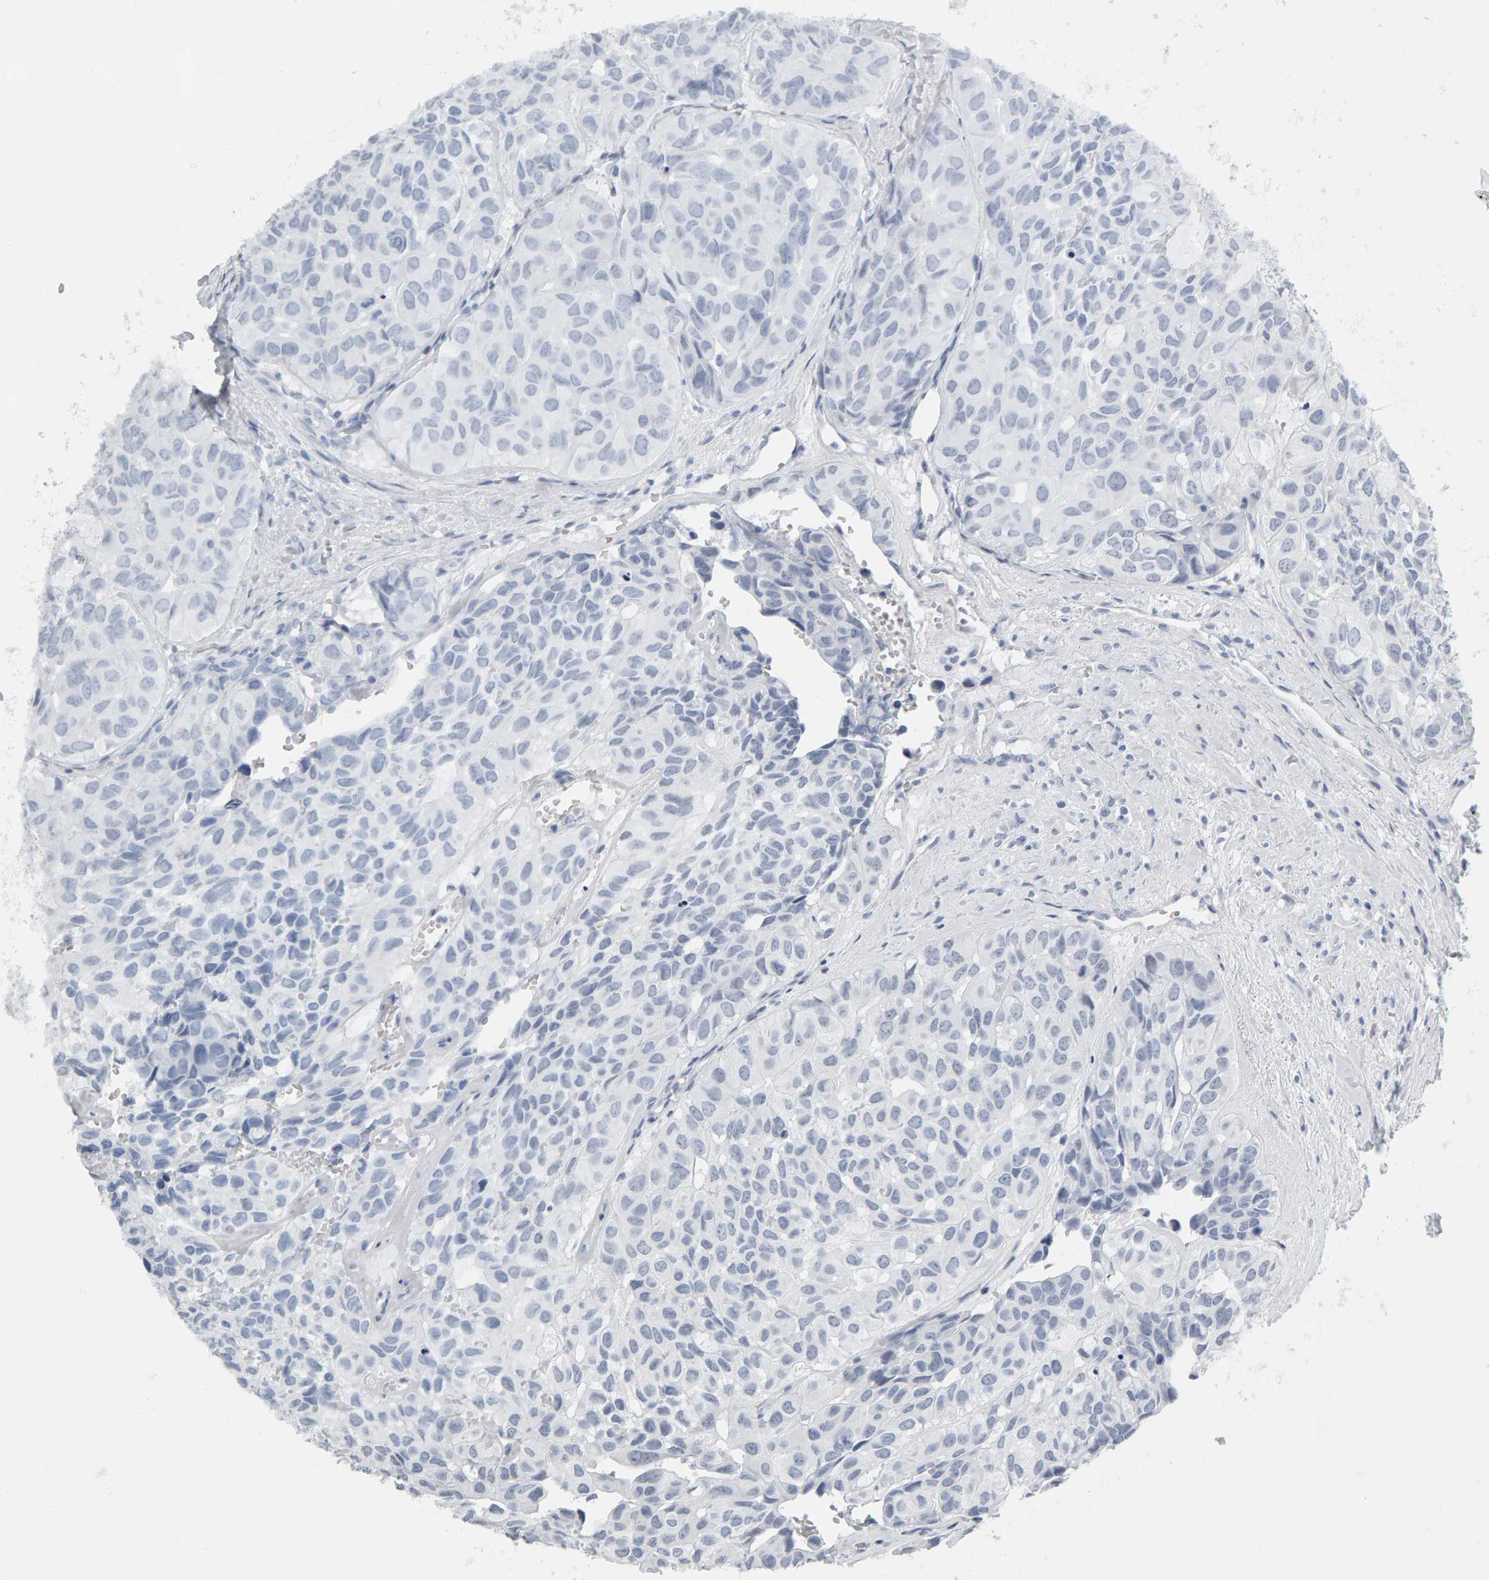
{"staining": {"intensity": "negative", "quantity": "none", "location": "none"}, "tissue": "head and neck cancer", "cell_type": "Tumor cells", "image_type": "cancer", "snomed": [{"axis": "morphology", "description": "Adenocarcinoma, NOS"}, {"axis": "topography", "description": "Salivary gland, NOS"}, {"axis": "topography", "description": "Head-Neck"}], "caption": "This is an immunohistochemistry image of human head and neck adenocarcinoma. There is no expression in tumor cells.", "gene": "SPACA3", "patient": {"sex": "female", "age": 76}}